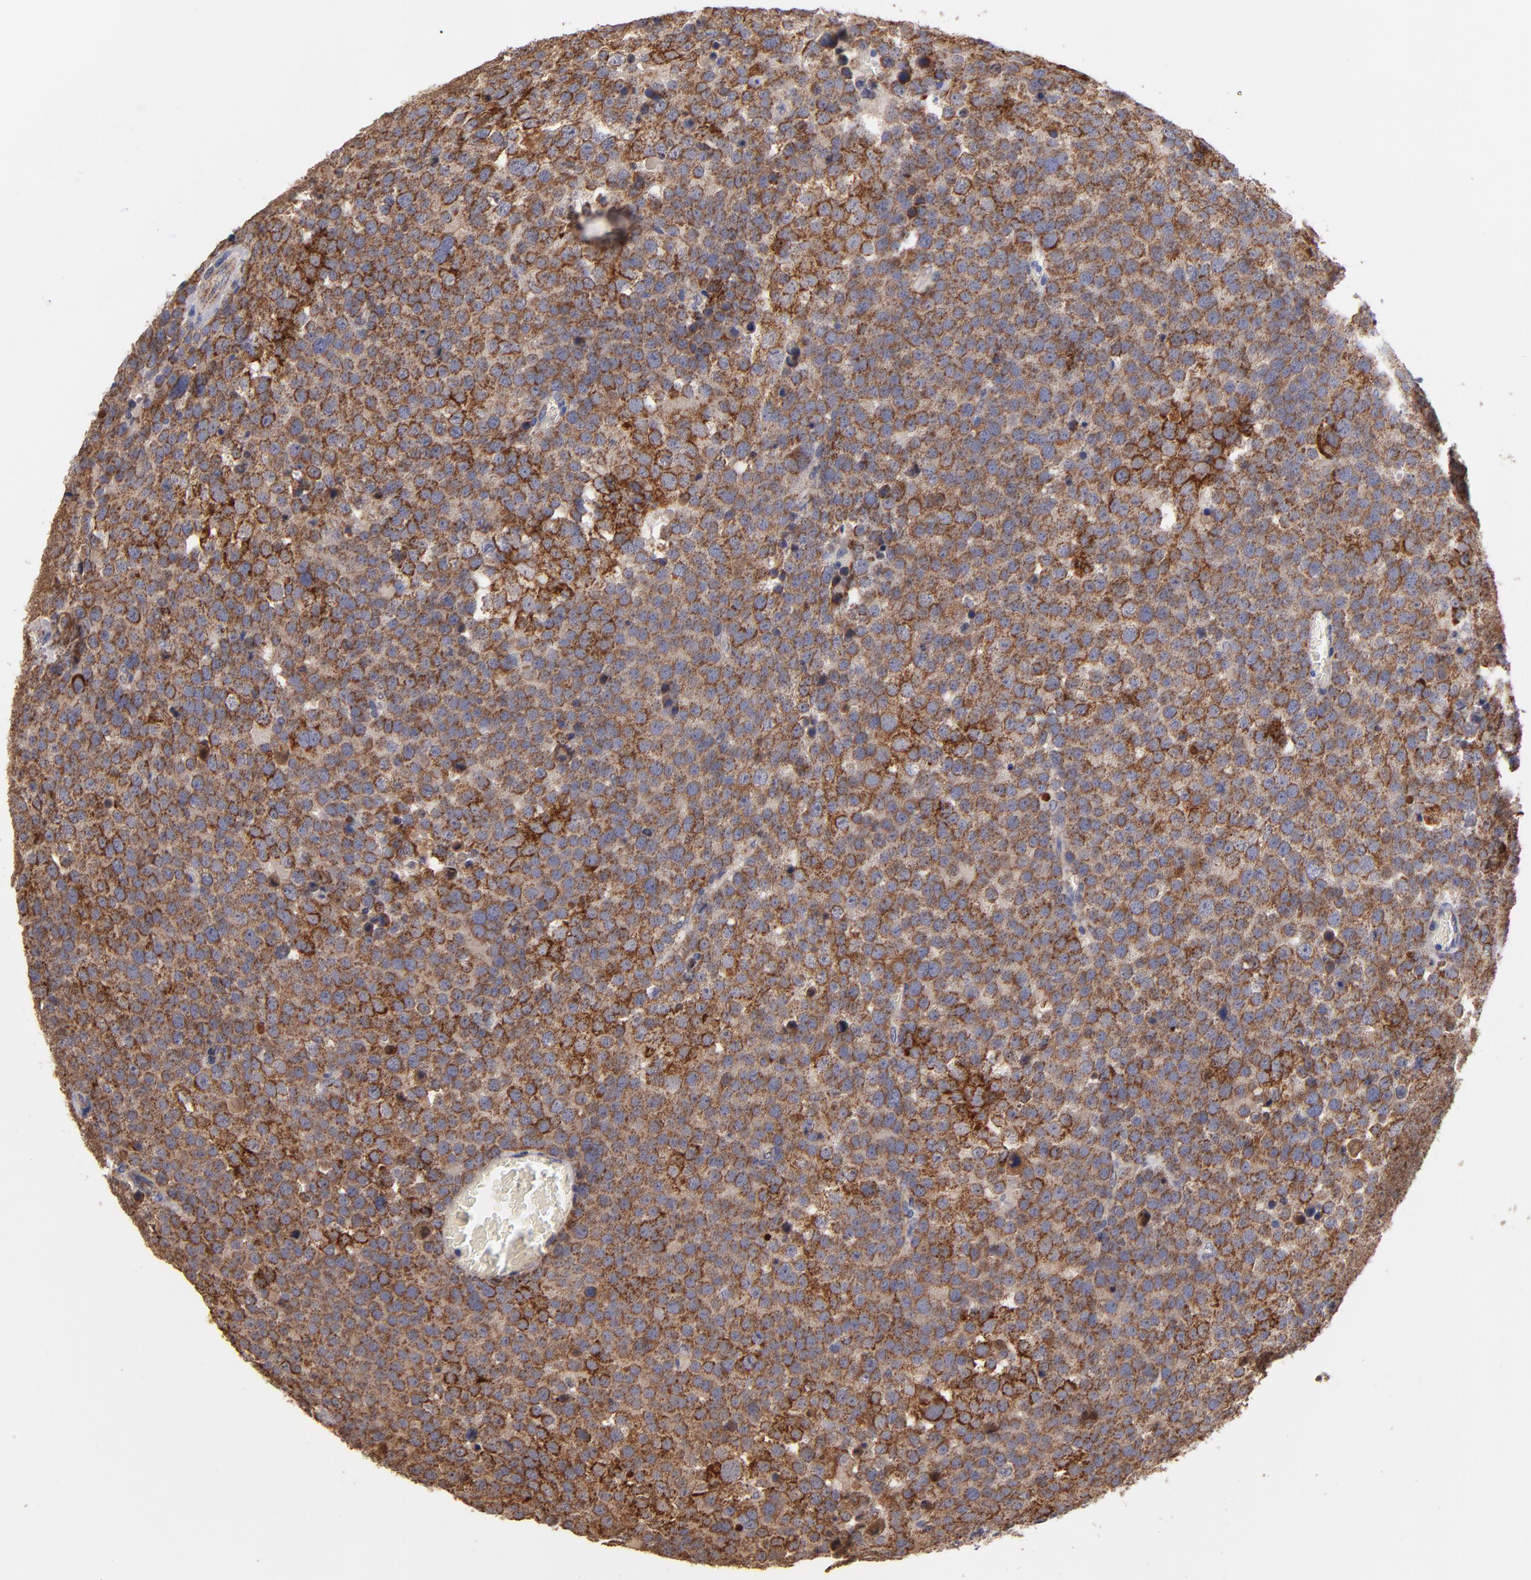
{"staining": {"intensity": "moderate", "quantity": ">75%", "location": "cytoplasmic/membranous"}, "tissue": "testis cancer", "cell_type": "Tumor cells", "image_type": "cancer", "snomed": [{"axis": "morphology", "description": "Seminoma, NOS"}, {"axis": "topography", "description": "Testis"}], "caption": "Protein staining of testis seminoma tissue shows moderate cytoplasmic/membranous positivity in about >75% of tumor cells.", "gene": "DIABLO", "patient": {"sex": "male", "age": 71}}